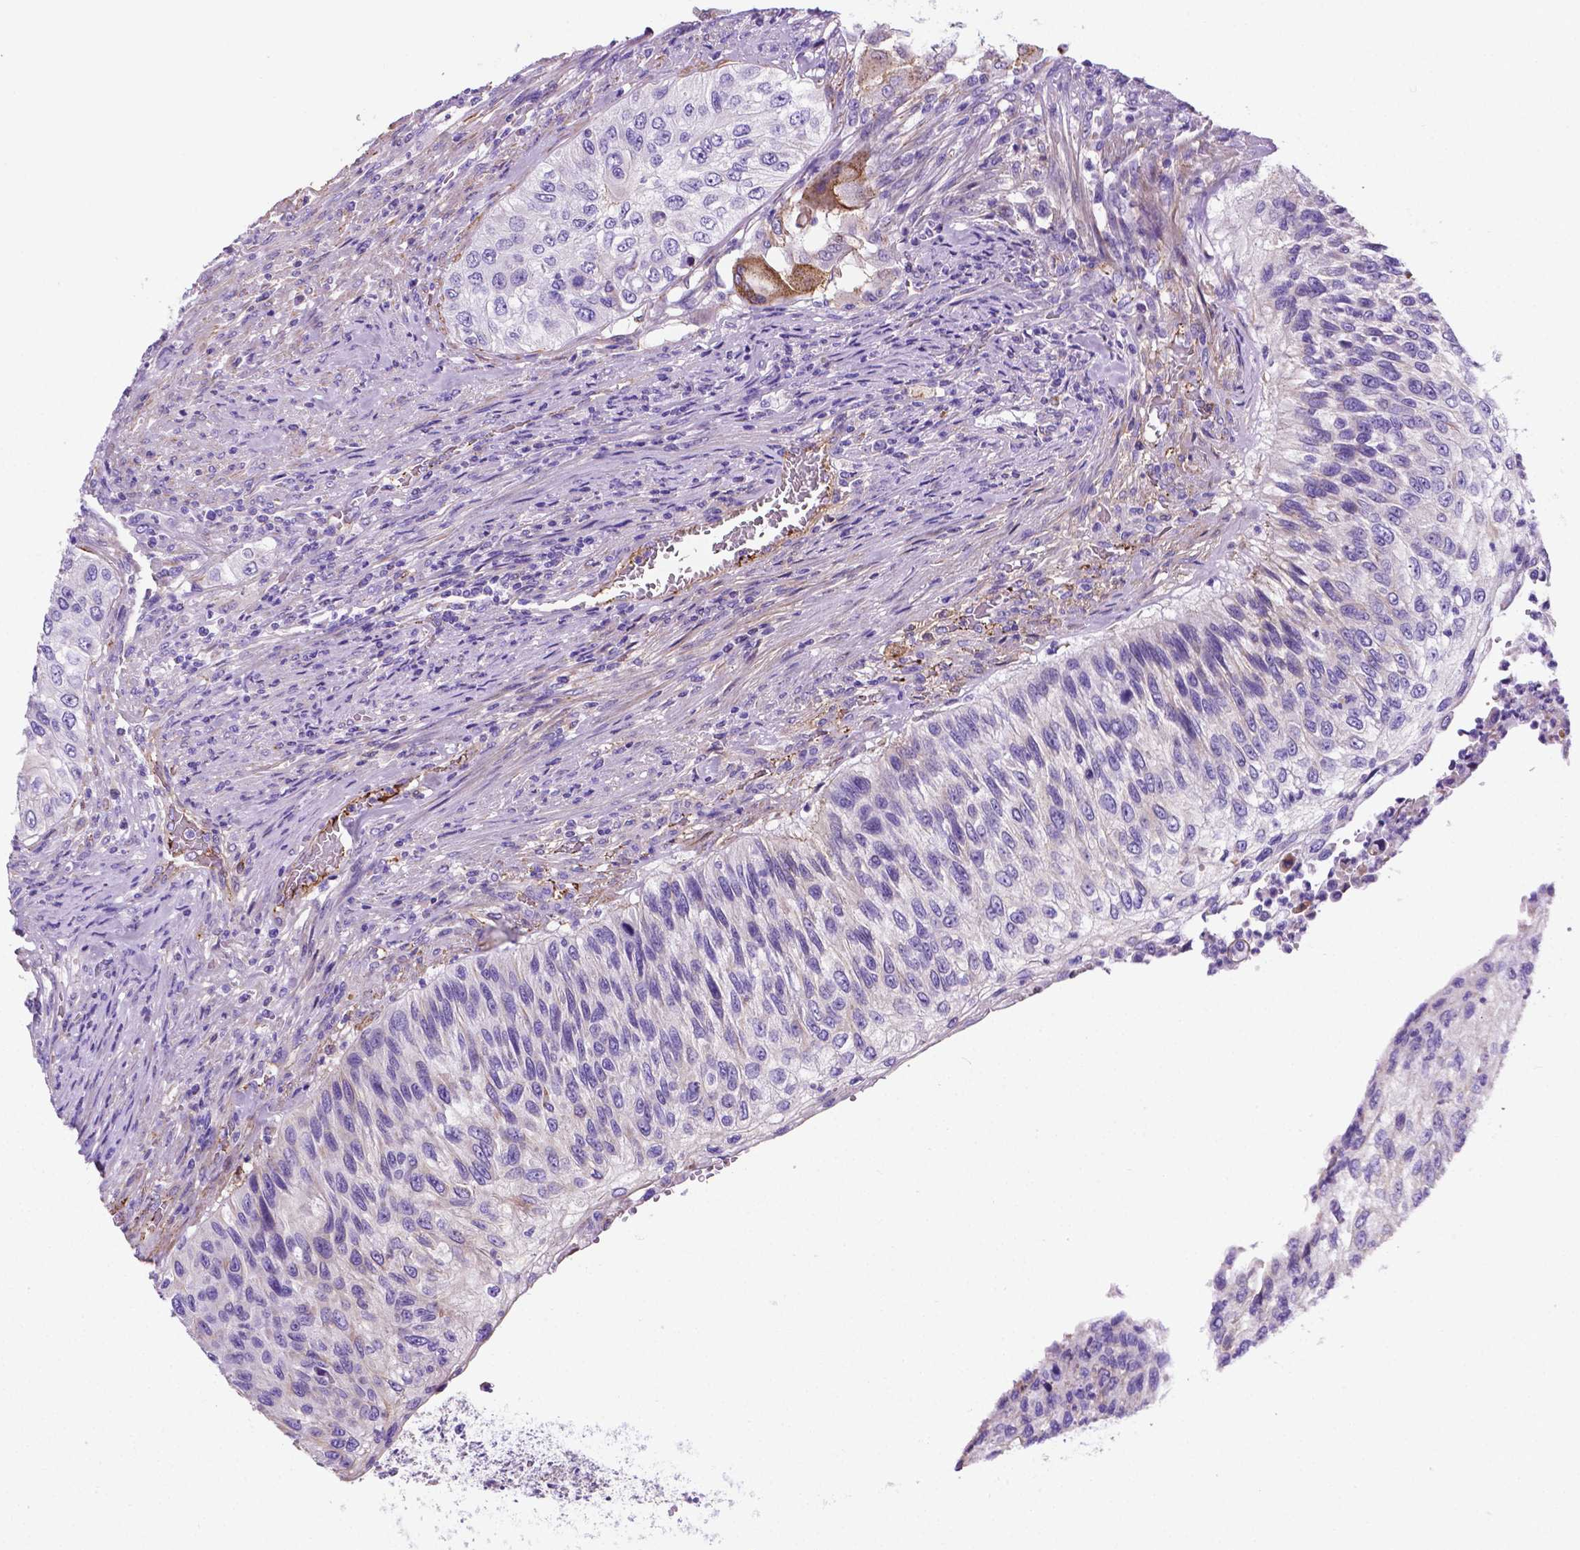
{"staining": {"intensity": "negative", "quantity": "none", "location": "none"}, "tissue": "urothelial cancer", "cell_type": "Tumor cells", "image_type": "cancer", "snomed": [{"axis": "morphology", "description": "Urothelial carcinoma, High grade"}, {"axis": "topography", "description": "Urinary bladder"}], "caption": "Immunohistochemical staining of urothelial cancer shows no significant expression in tumor cells.", "gene": "APOE", "patient": {"sex": "female", "age": 60}}